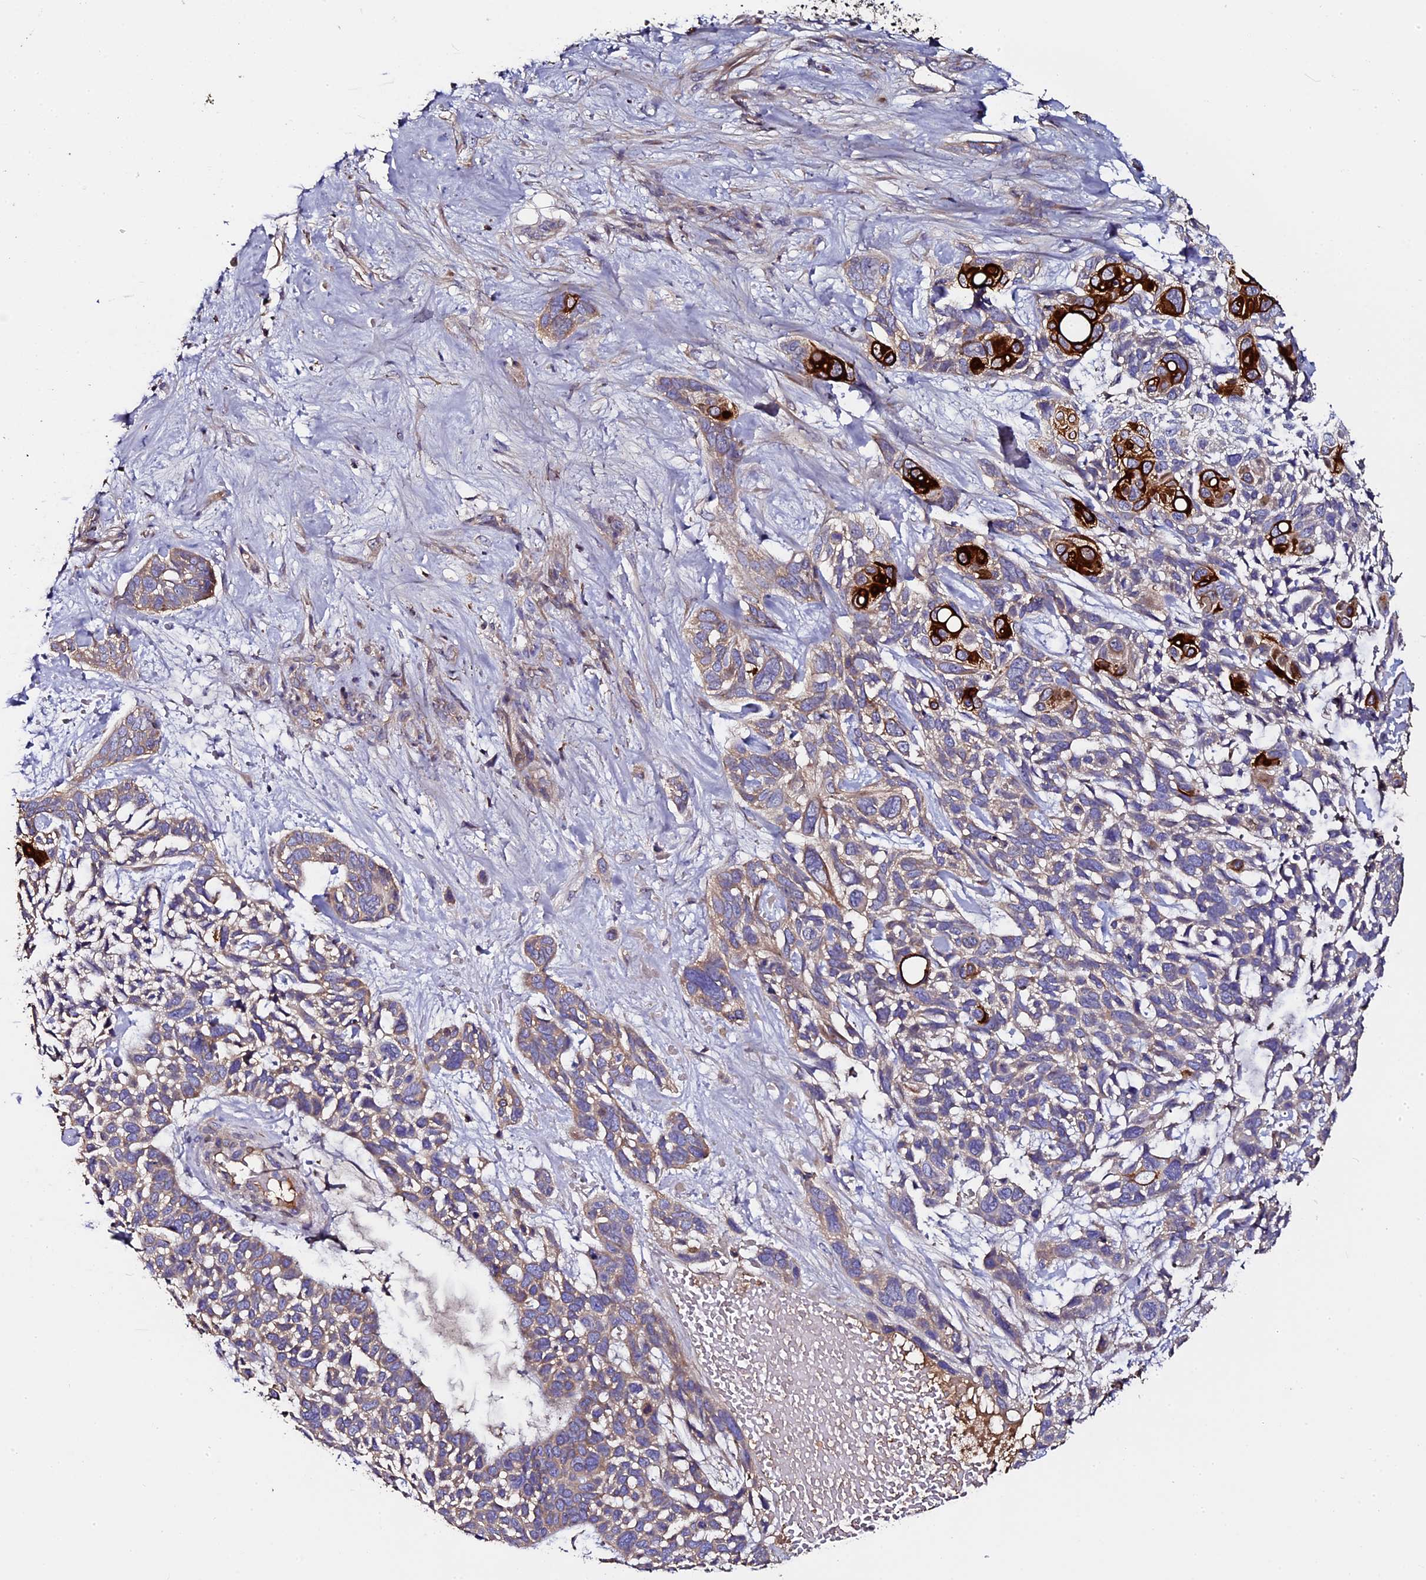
{"staining": {"intensity": "strong", "quantity": "<25%", "location": "cytoplasmic/membranous"}, "tissue": "skin cancer", "cell_type": "Tumor cells", "image_type": "cancer", "snomed": [{"axis": "morphology", "description": "Basal cell carcinoma"}, {"axis": "topography", "description": "Skin"}], "caption": "Basal cell carcinoma (skin) tissue exhibits strong cytoplasmic/membranous staining in approximately <25% of tumor cells, visualized by immunohistochemistry.", "gene": "LYG2", "patient": {"sex": "male", "age": 88}}